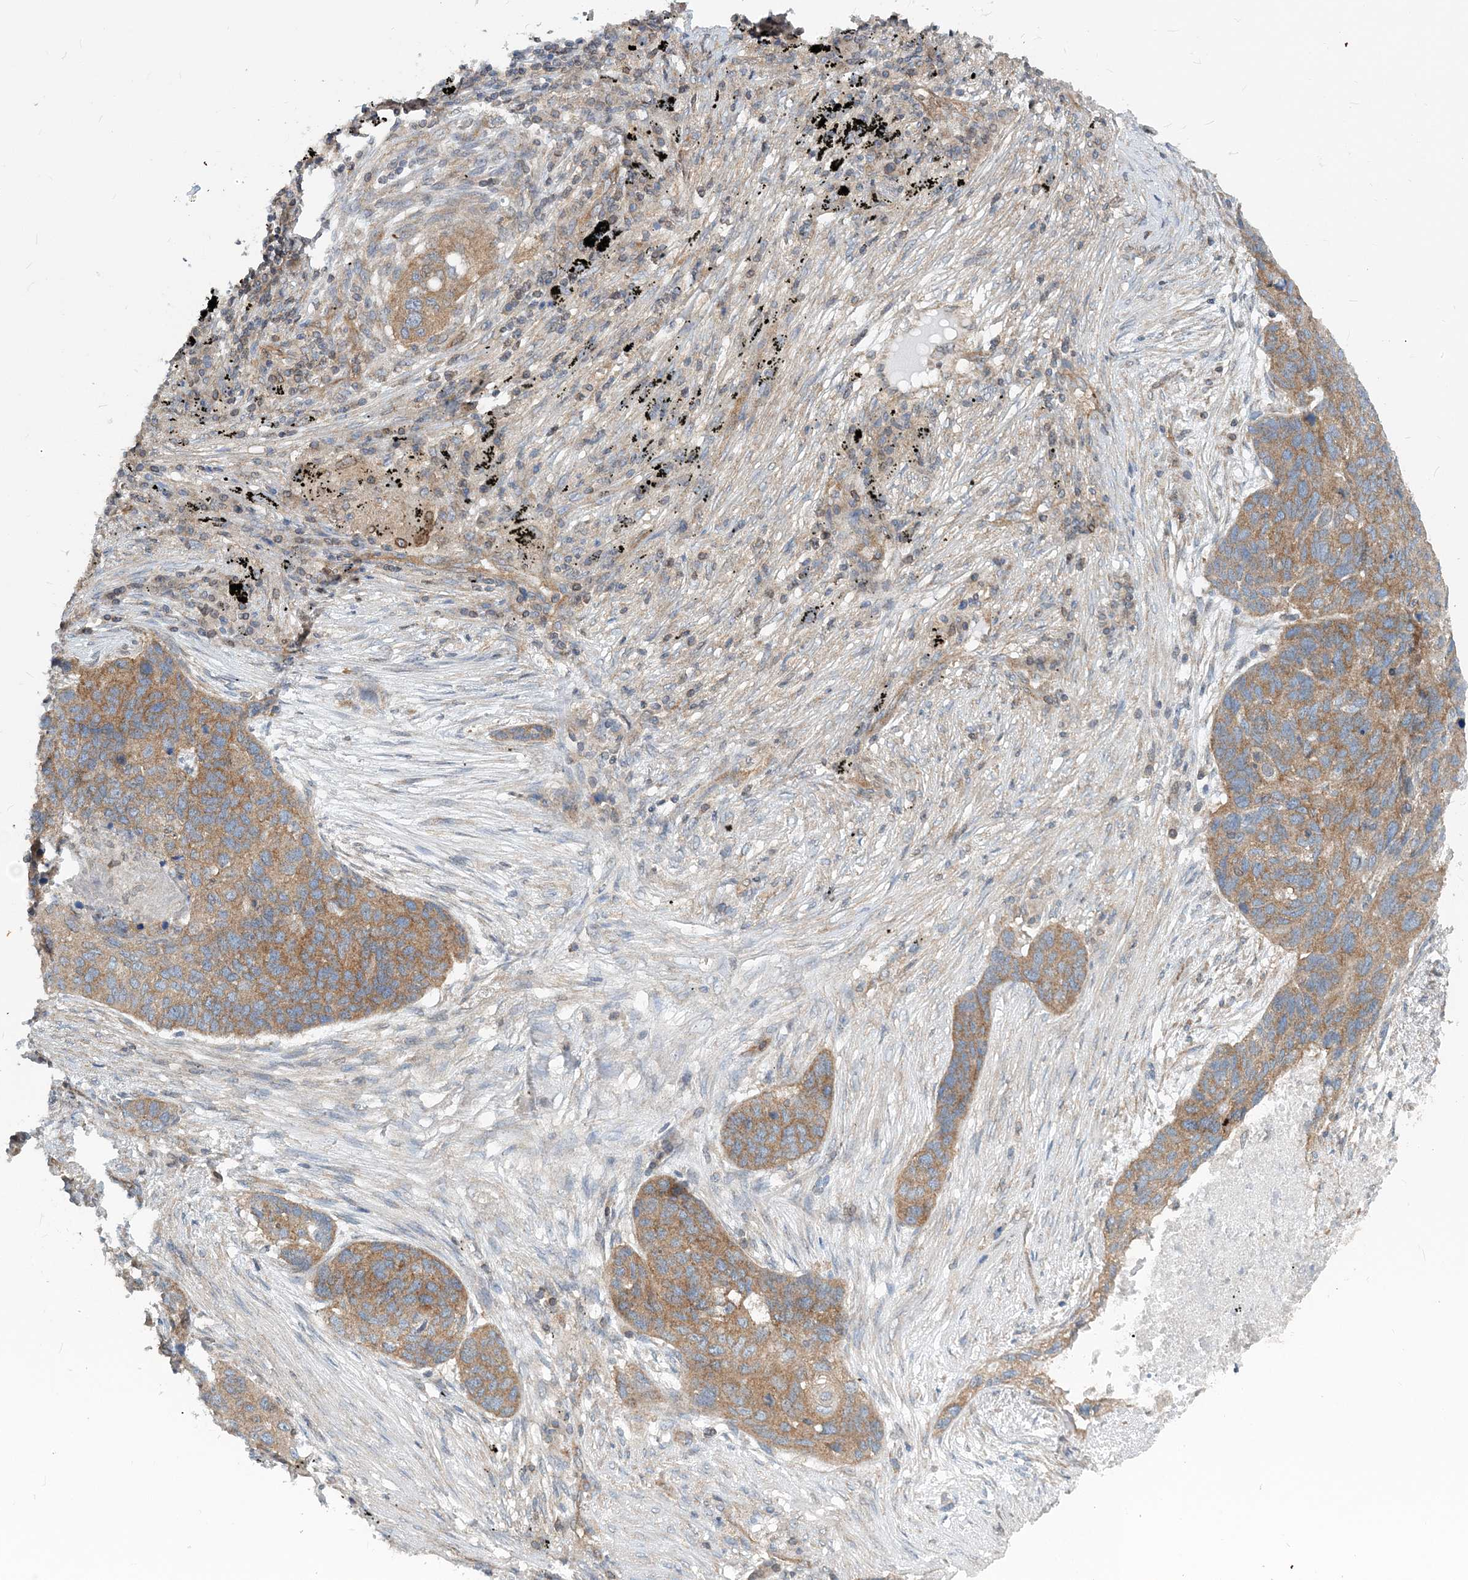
{"staining": {"intensity": "moderate", "quantity": ">75%", "location": "cytoplasmic/membranous"}, "tissue": "lung cancer", "cell_type": "Tumor cells", "image_type": "cancer", "snomed": [{"axis": "morphology", "description": "Squamous cell carcinoma, NOS"}, {"axis": "topography", "description": "Lung"}], "caption": "Immunohistochemistry of lung cancer (squamous cell carcinoma) reveals medium levels of moderate cytoplasmic/membranous staining in approximately >75% of tumor cells.", "gene": "MOB4", "patient": {"sex": "female", "age": 63}}